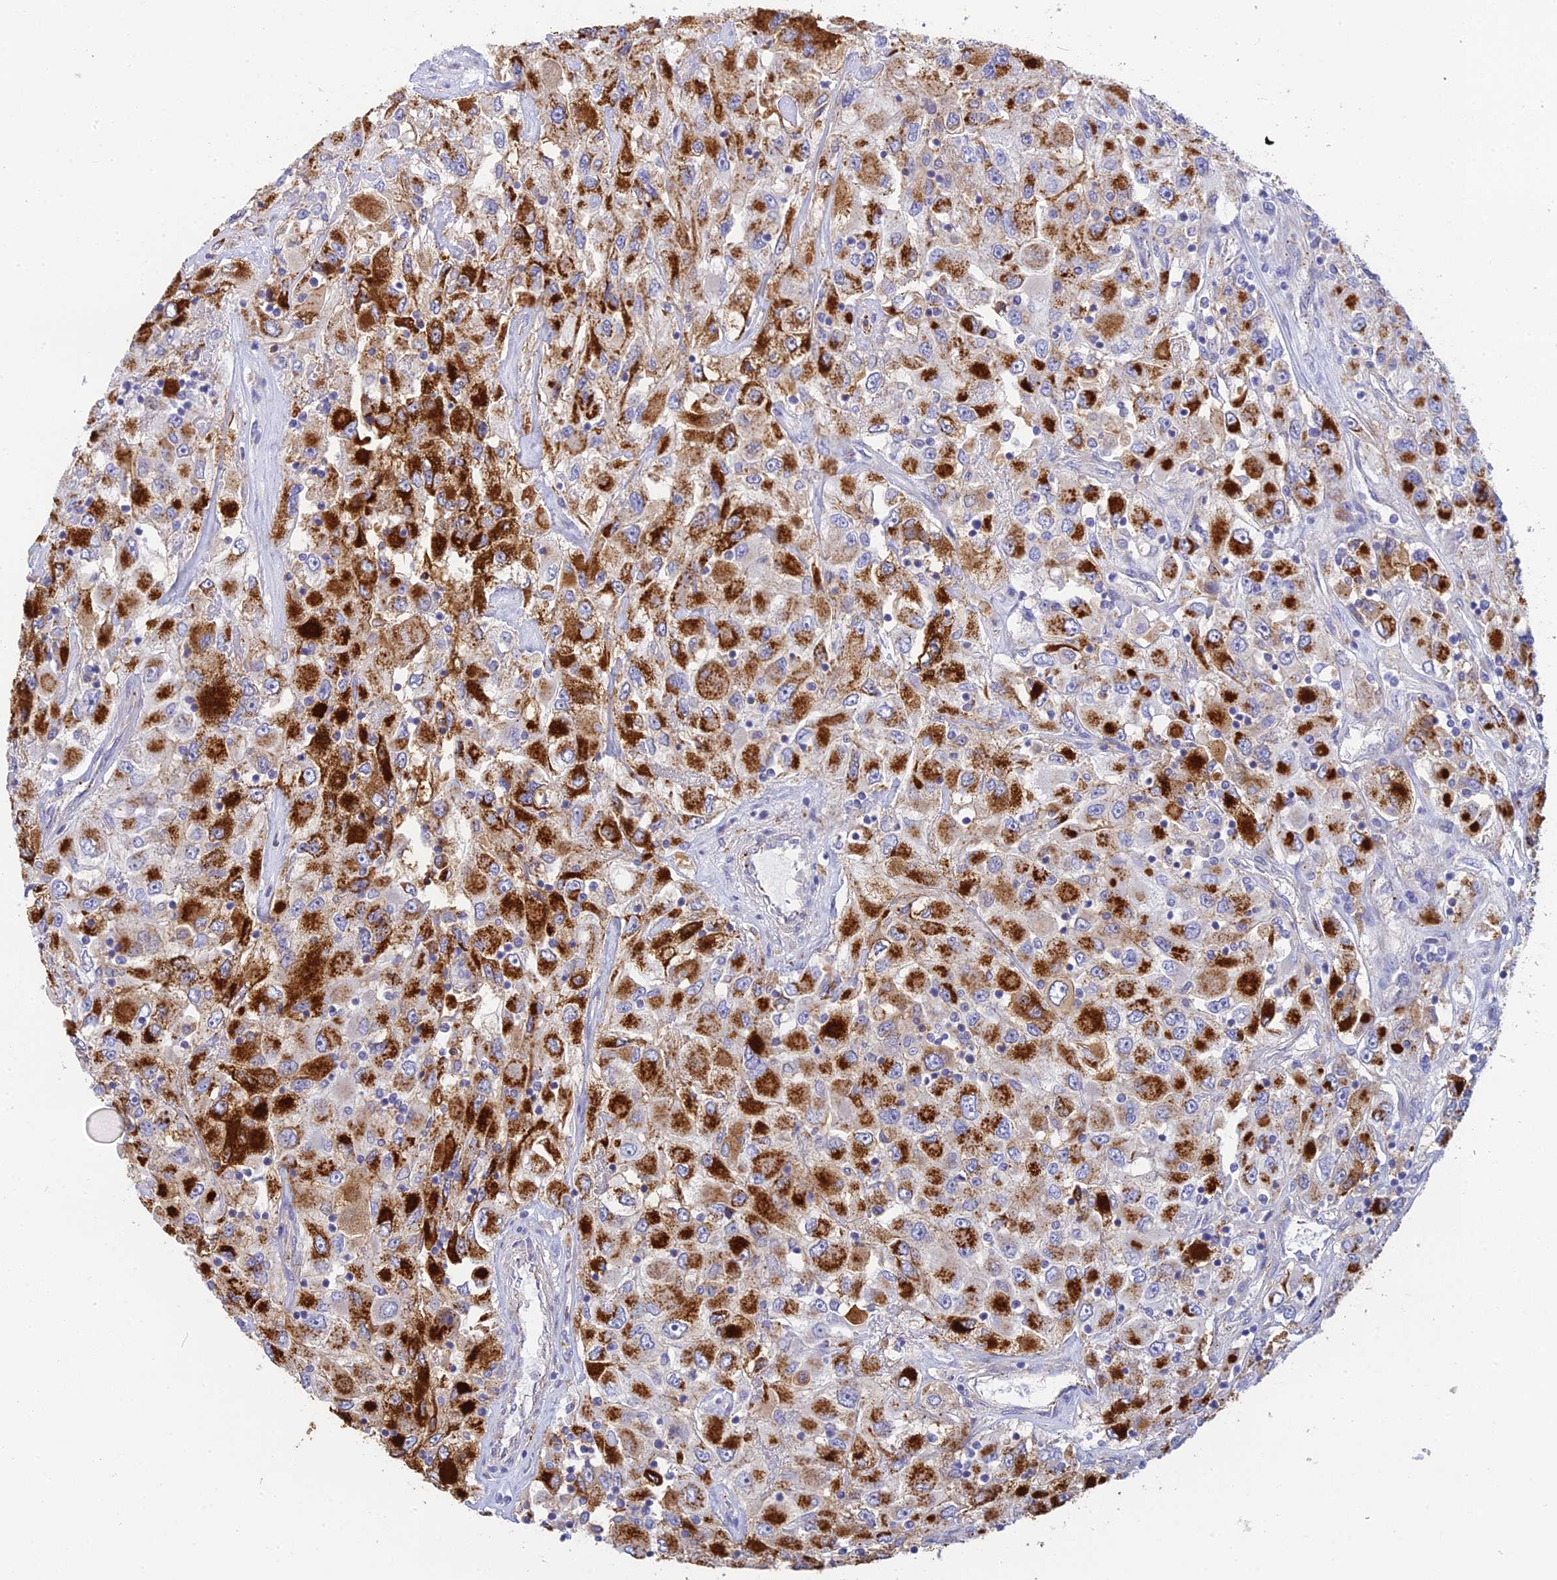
{"staining": {"intensity": "strong", "quantity": ">75%", "location": "cytoplasmic/membranous"}, "tissue": "renal cancer", "cell_type": "Tumor cells", "image_type": "cancer", "snomed": [{"axis": "morphology", "description": "Adenocarcinoma, NOS"}, {"axis": "topography", "description": "Kidney"}], "caption": "DAB immunohistochemical staining of human renal cancer (adenocarcinoma) exhibits strong cytoplasmic/membranous protein staining in approximately >75% of tumor cells.", "gene": "WDR6", "patient": {"sex": "female", "age": 52}}